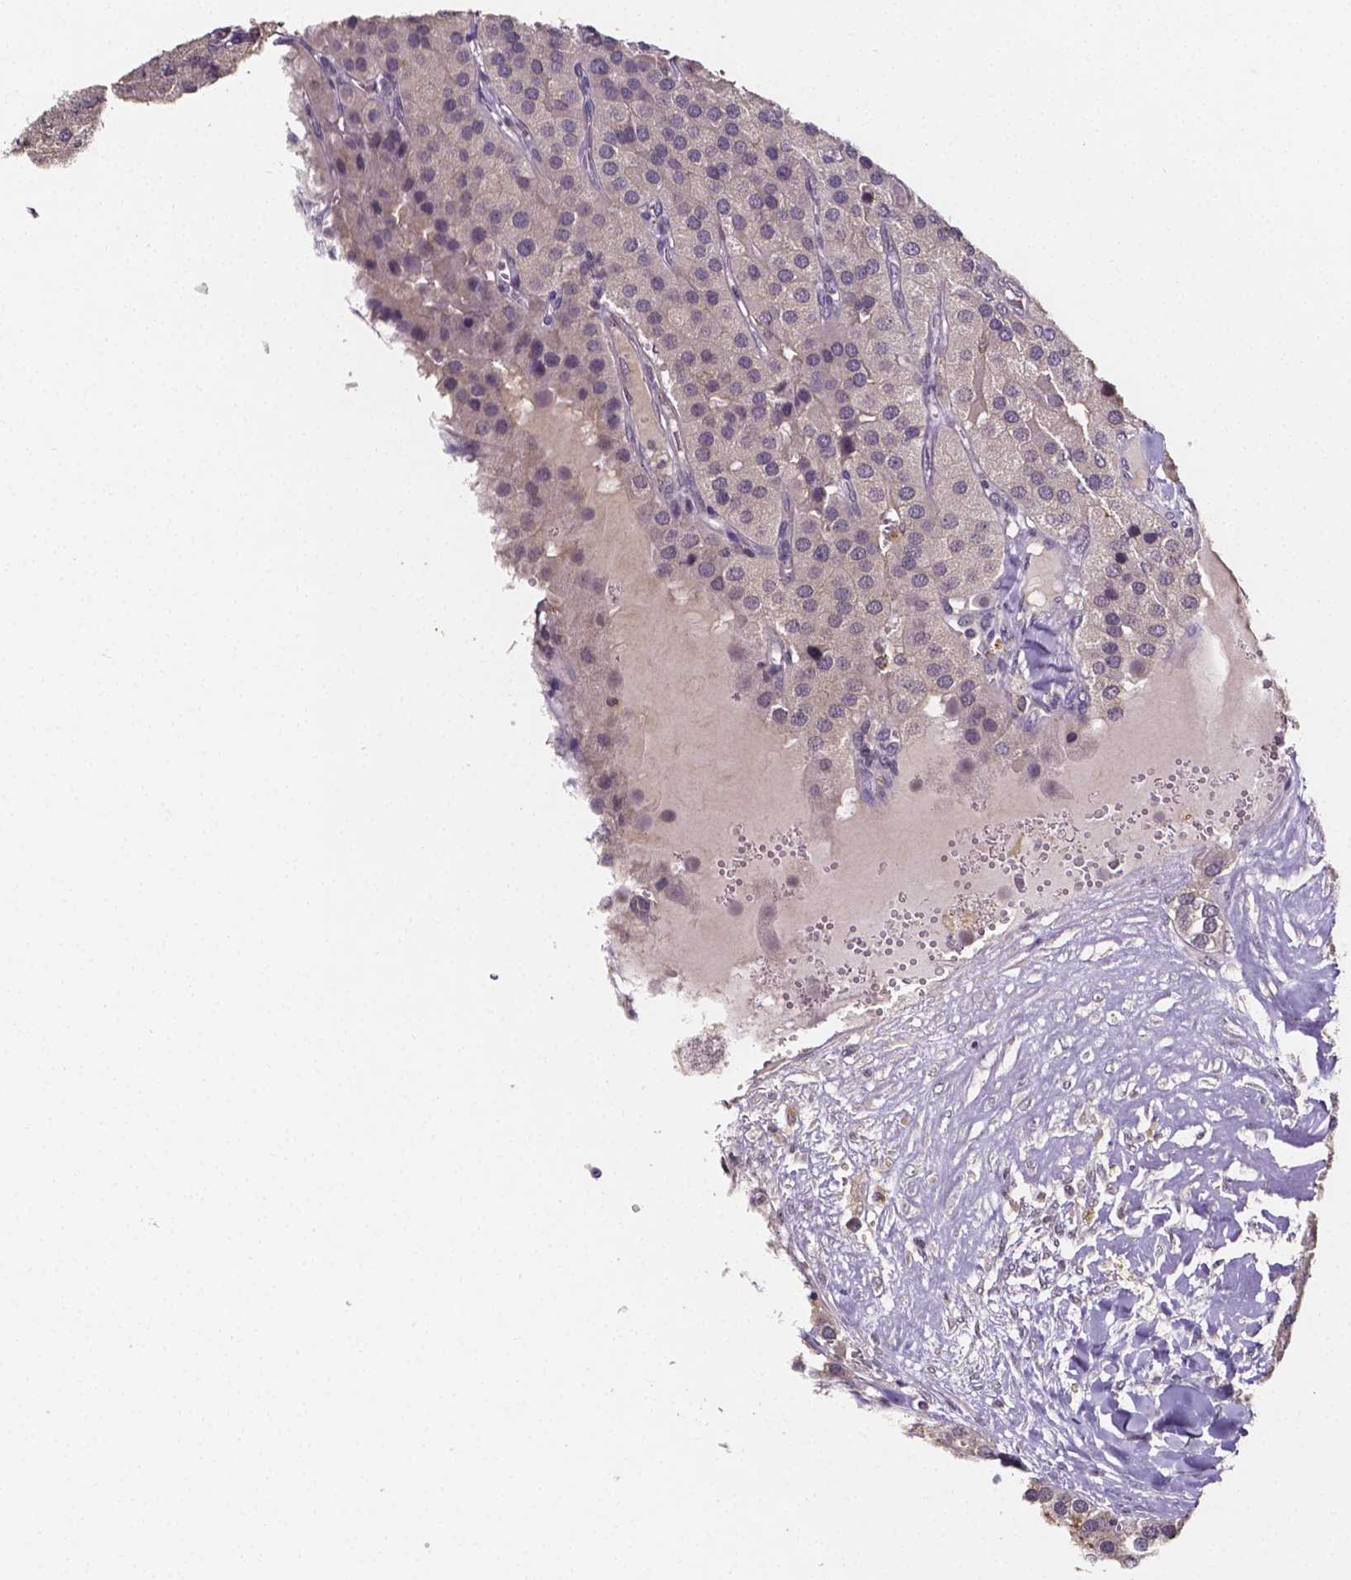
{"staining": {"intensity": "negative", "quantity": "none", "location": "none"}, "tissue": "parathyroid gland", "cell_type": "Glandular cells", "image_type": "normal", "snomed": [{"axis": "morphology", "description": "Normal tissue, NOS"}, {"axis": "morphology", "description": "Adenoma, NOS"}, {"axis": "topography", "description": "Parathyroid gland"}], "caption": "DAB immunohistochemical staining of benign human parathyroid gland displays no significant expression in glandular cells.", "gene": "NRGN", "patient": {"sex": "female", "age": 86}}